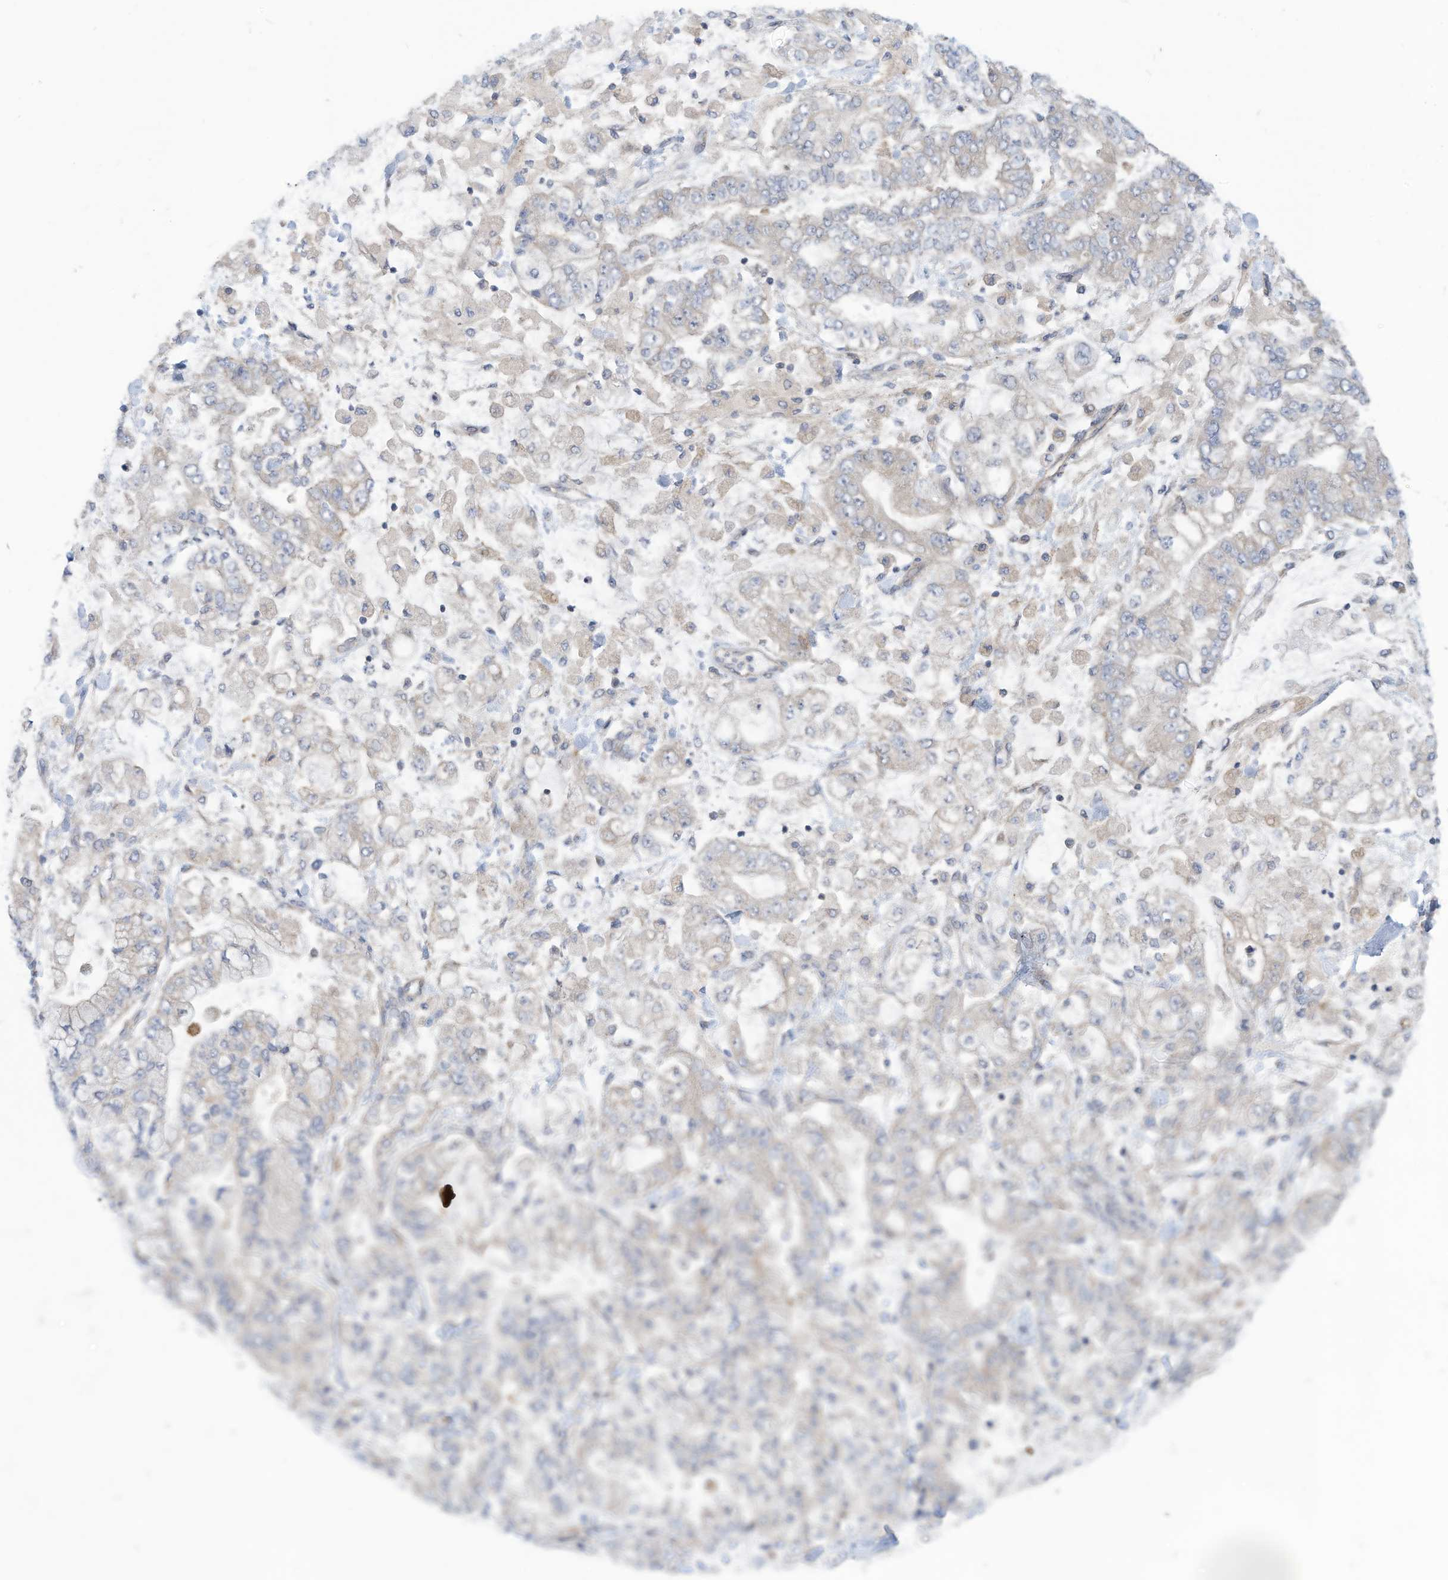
{"staining": {"intensity": "negative", "quantity": "none", "location": "none"}, "tissue": "stomach cancer", "cell_type": "Tumor cells", "image_type": "cancer", "snomed": [{"axis": "morphology", "description": "Normal tissue, NOS"}, {"axis": "morphology", "description": "Adenocarcinoma, NOS"}, {"axis": "topography", "description": "Stomach, upper"}, {"axis": "topography", "description": "Stomach"}], "caption": "A photomicrograph of adenocarcinoma (stomach) stained for a protein shows no brown staining in tumor cells.", "gene": "ADAT2", "patient": {"sex": "male", "age": 76}}